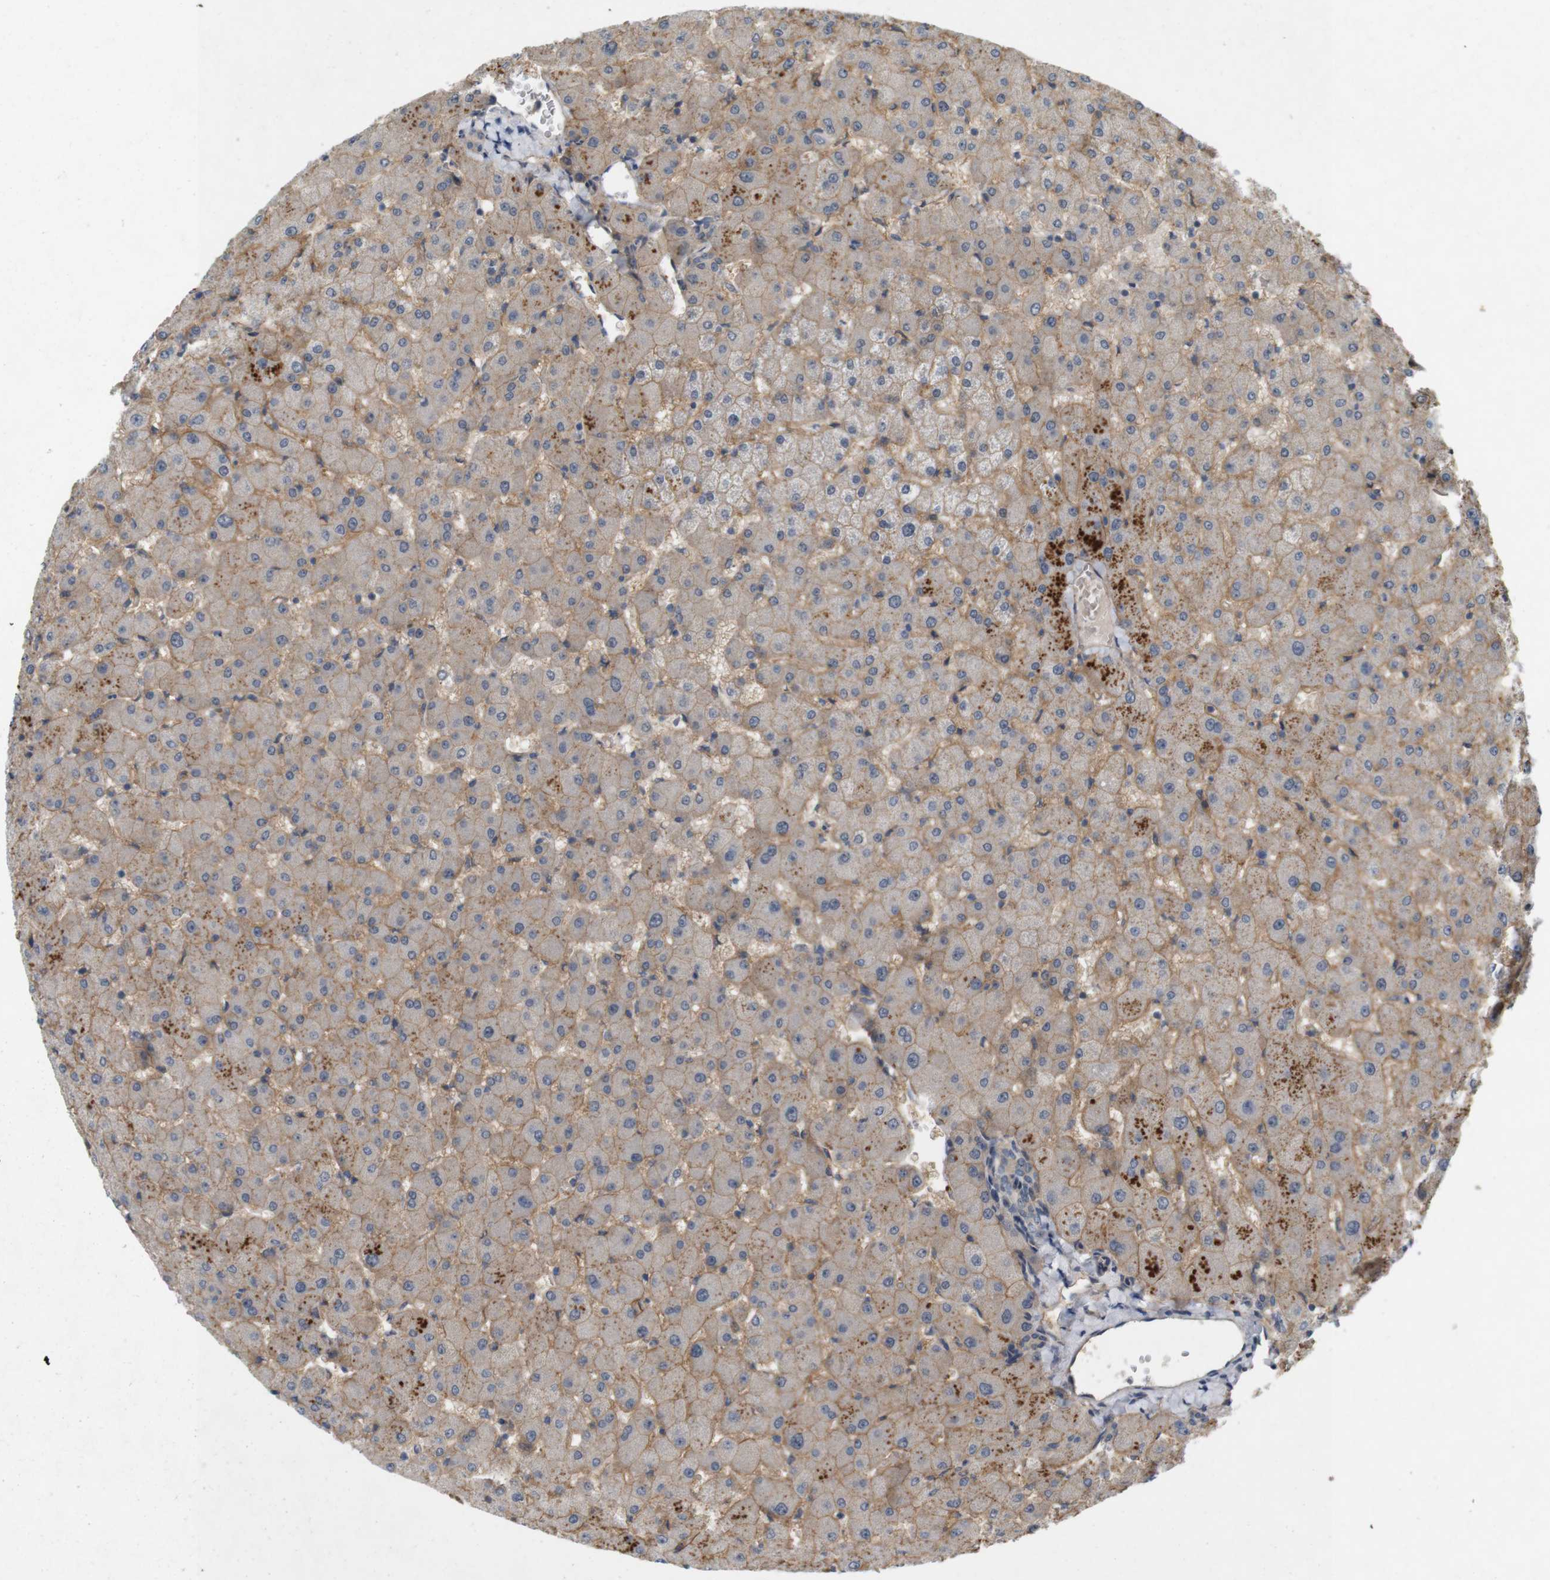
{"staining": {"intensity": "weak", "quantity": ">75%", "location": "cytoplasmic/membranous"}, "tissue": "liver", "cell_type": "Cholangiocytes", "image_type": "normal", "snomed": [{"axis": "morphology", "description": "Normal tissue, NOS"}, {"axis": "topography", "description": "Liver"}], "caption": "Liver stained with DAB immunohistochemistry exhibits low levels of weak cytoplasmic/membranous staining in approximately >75% of cholangiocytes. (DAB IHC, brown staining for protein, blue staining for nuclei).", "gene": "PVR", "patient": {"sex": "female", "age": 63}}